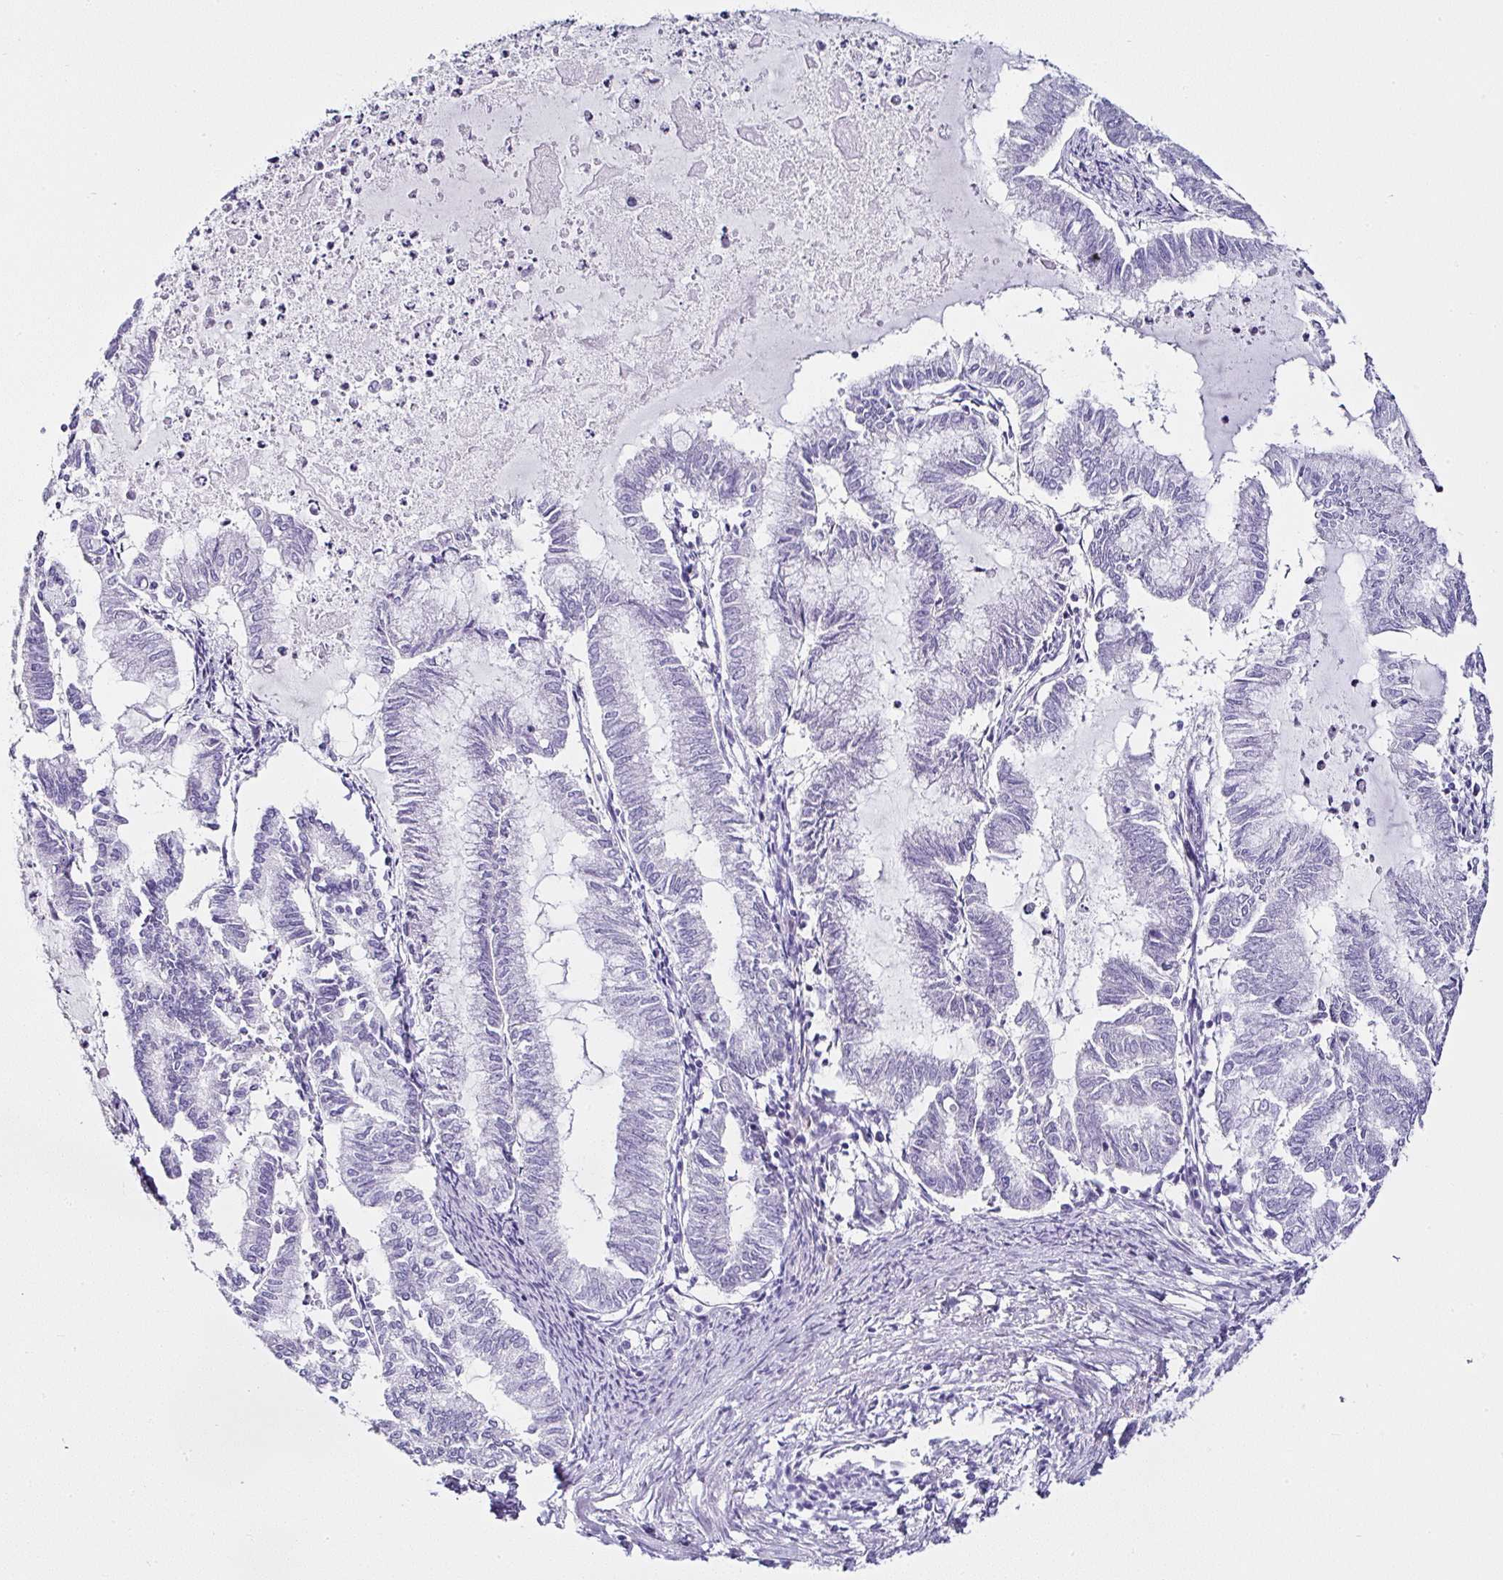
{"staining": {"intensity": "negative", "quantity": "none", "location": "none"}, "tissue": "endometrial cancer", "cell_type": "Tumor cells", "image_type": "cancer", "snomed": [{"axis": "morphology", "description": "Adenocarcinoma, NOS"}, {"axis": "topography", "description": "Endometrium"}], "caption": "Image shows no protein expression in tumor cells of endometrial cancer tissue.", "gene": "SERPINB3", "patient": {"sex": "female", "age": 79}}